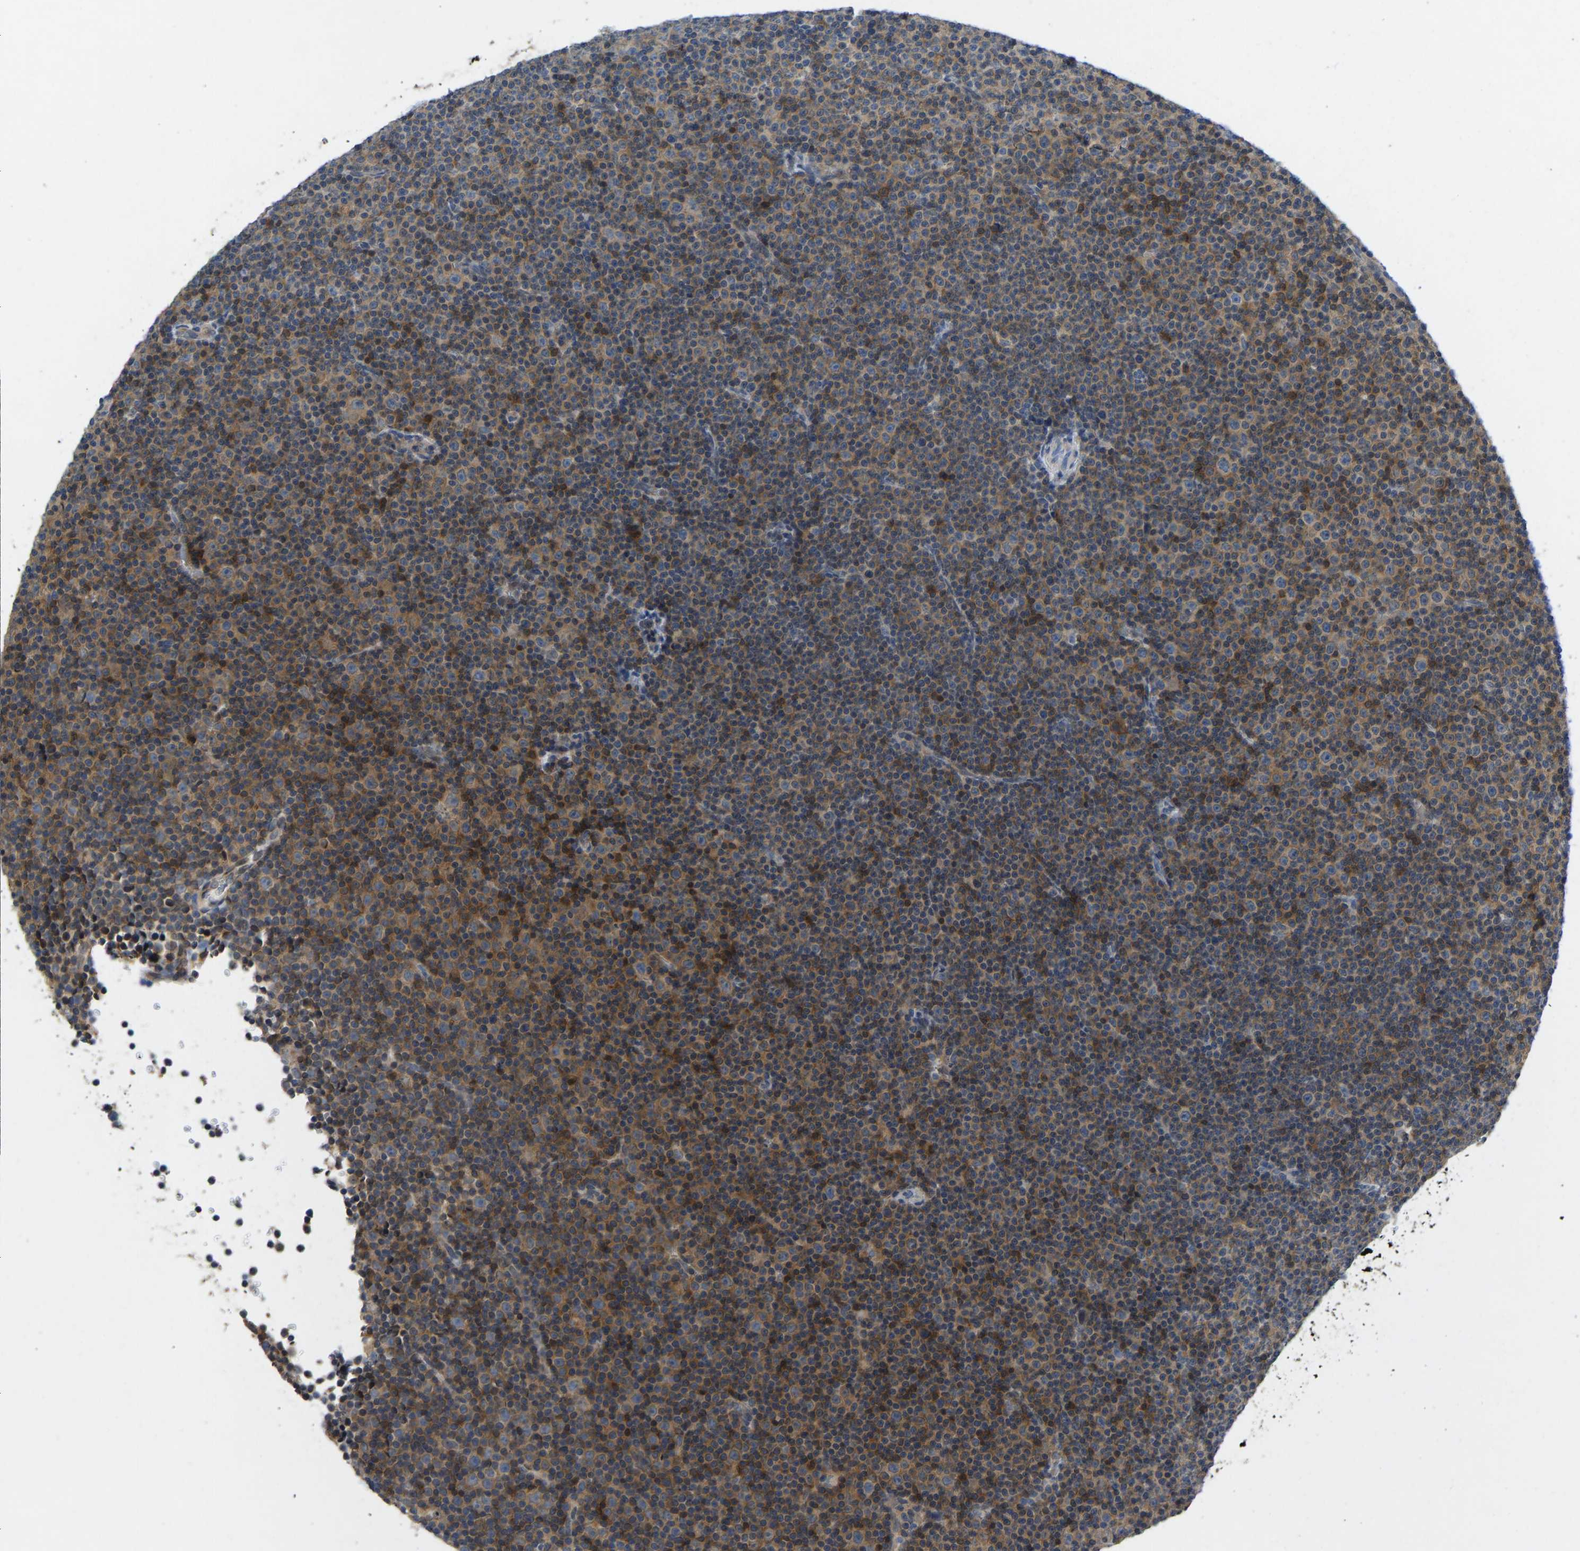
{"staining": {"intensity": "moderate", "quantity": ">75%", "location": "cytoplasmic/membranous"}, "tissue": "lymphoma", "cell_type": "Tumor cells", "image_type": "cancer", "snomed": [{"axis": "morphology", "description": "Malignant lymphoma, non-Hodgkin's type, Low grade"}, {"axis": "topography", "description": "Lymph node"}], "caption": "Immunohistochemical staining of malignant lymphoma, non-Hodgkin's type (low-grade) demonstrates medium levels of moderate cytoplasmic/membranous staining in approximately >75% of tumor cells. The protein is shown in brown color, while the nuclei are stained blue.", "gene": "NDRG3", "patient": {"sex": "female", "age": 67}}